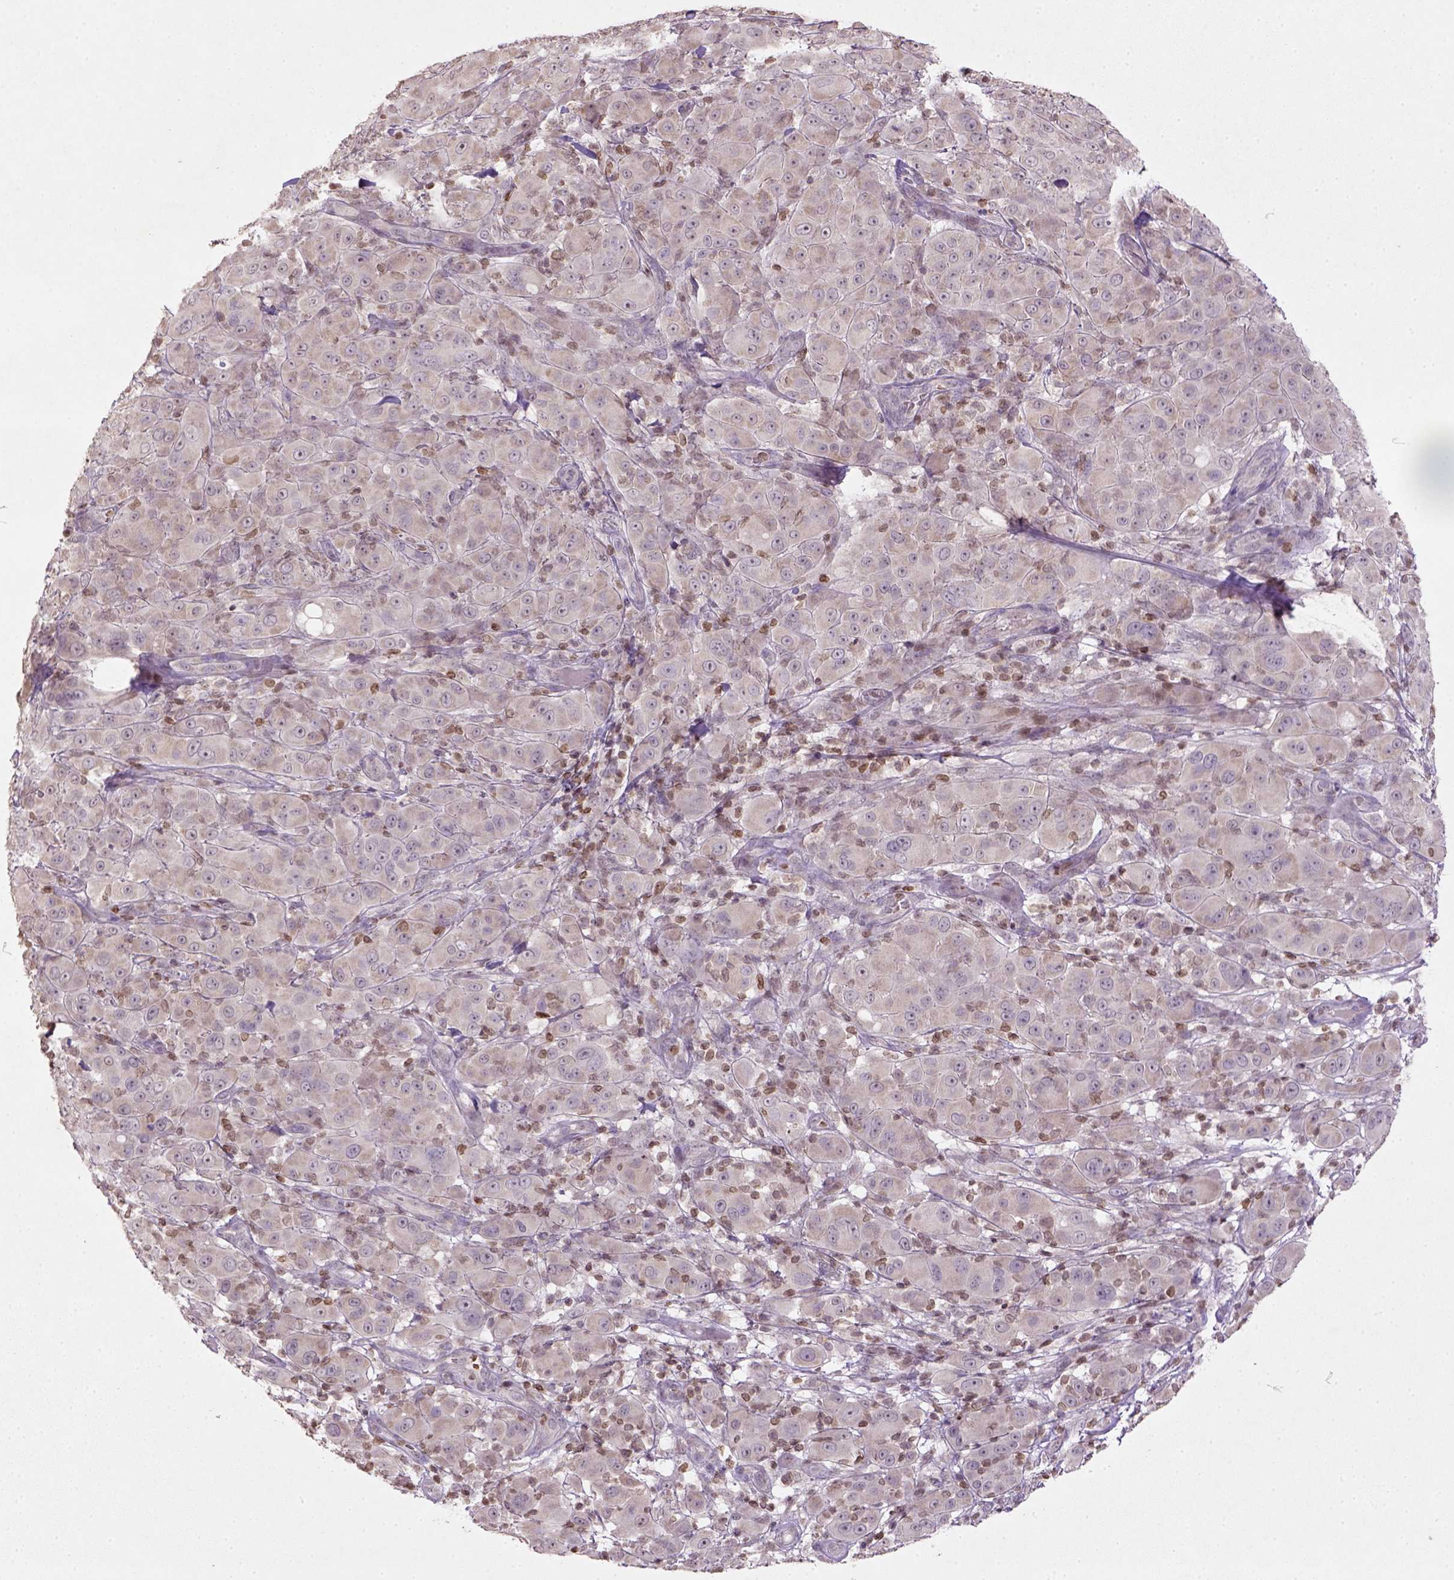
{"staining": {"intensity": "weak", "quantity": ">75%", "location": "cytoplasmic/membranous"}, "tissue": "melanoma", "cell_type": "Tumor cells", "image_type": "cancer", "snomed": [{"axis": "morphology", "description": "Malignant melanoma, NOS"}, {"axis": "topography", "description": "Skin"}], "caption": "An immunohistochemistry photomicrograph of neoplastic tissue is shown. Protein staining in brown labels weak cytoplasmic/membranous positivity in malignant melanoma within tumor cells.", "gene": "NUDT3", "patient": {"sex": "female", "age": 87}}